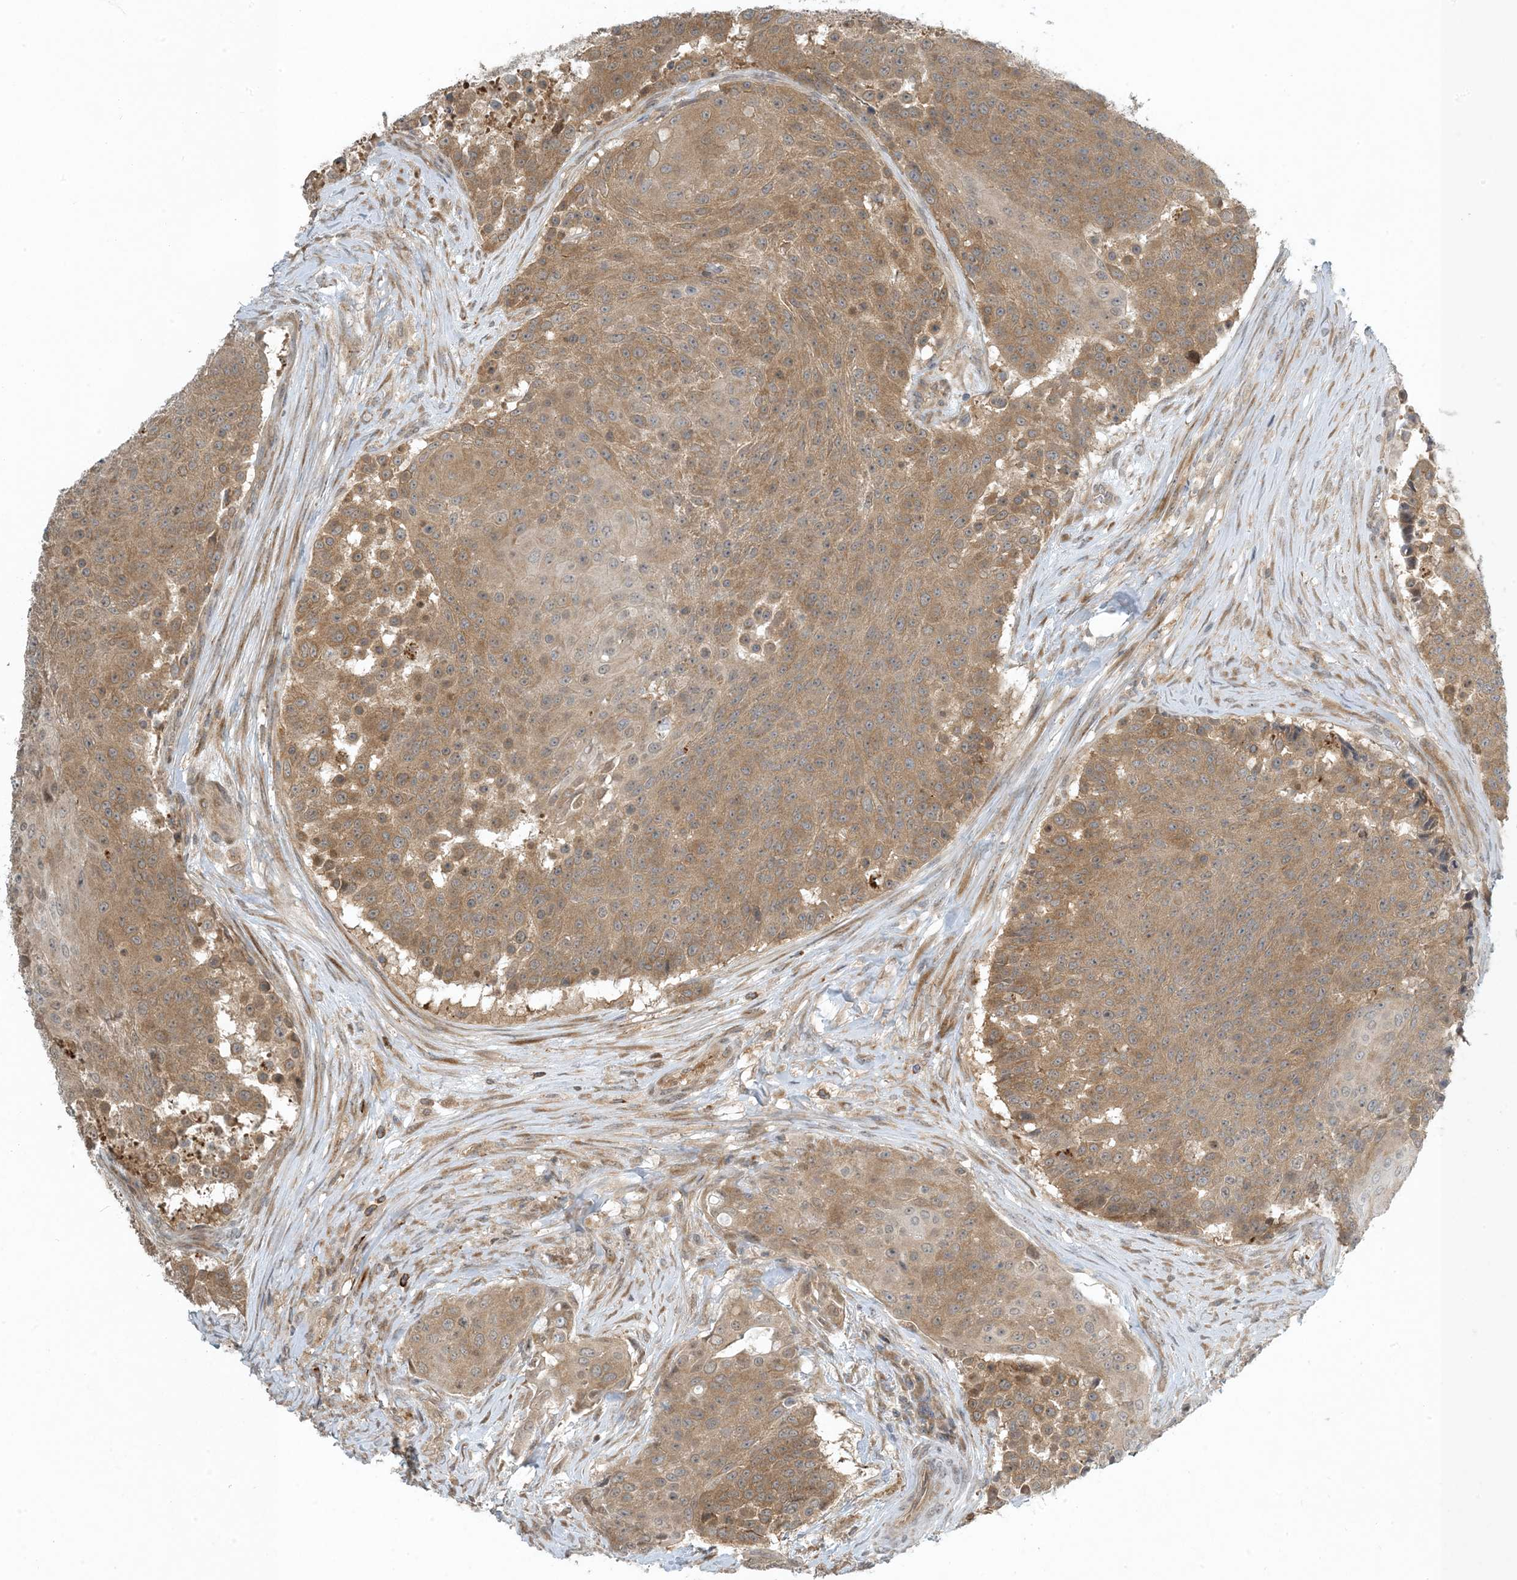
{"staining": {"intensity": "moderate", "quantity": ">75%", "location": "cytoplasmic/membranous"}, "tissue": "urothelial cancer", "cell_type": "Tumor cells", "image_type": "cancer", "snomed": [{"axis": "morphology", "description": "Urothelial carcinoma, High grade"}, {"axis": "topography", "description": "Urinary bladder"}], "caption": "Tumor cells show medium levels of moderate cytoplasmic/membranous staining in approximately >75% of cells in human high-grade urothelial carcinoma.", "gene": "ZBTB3", "patient": {"sex": "female", "age": 63}}